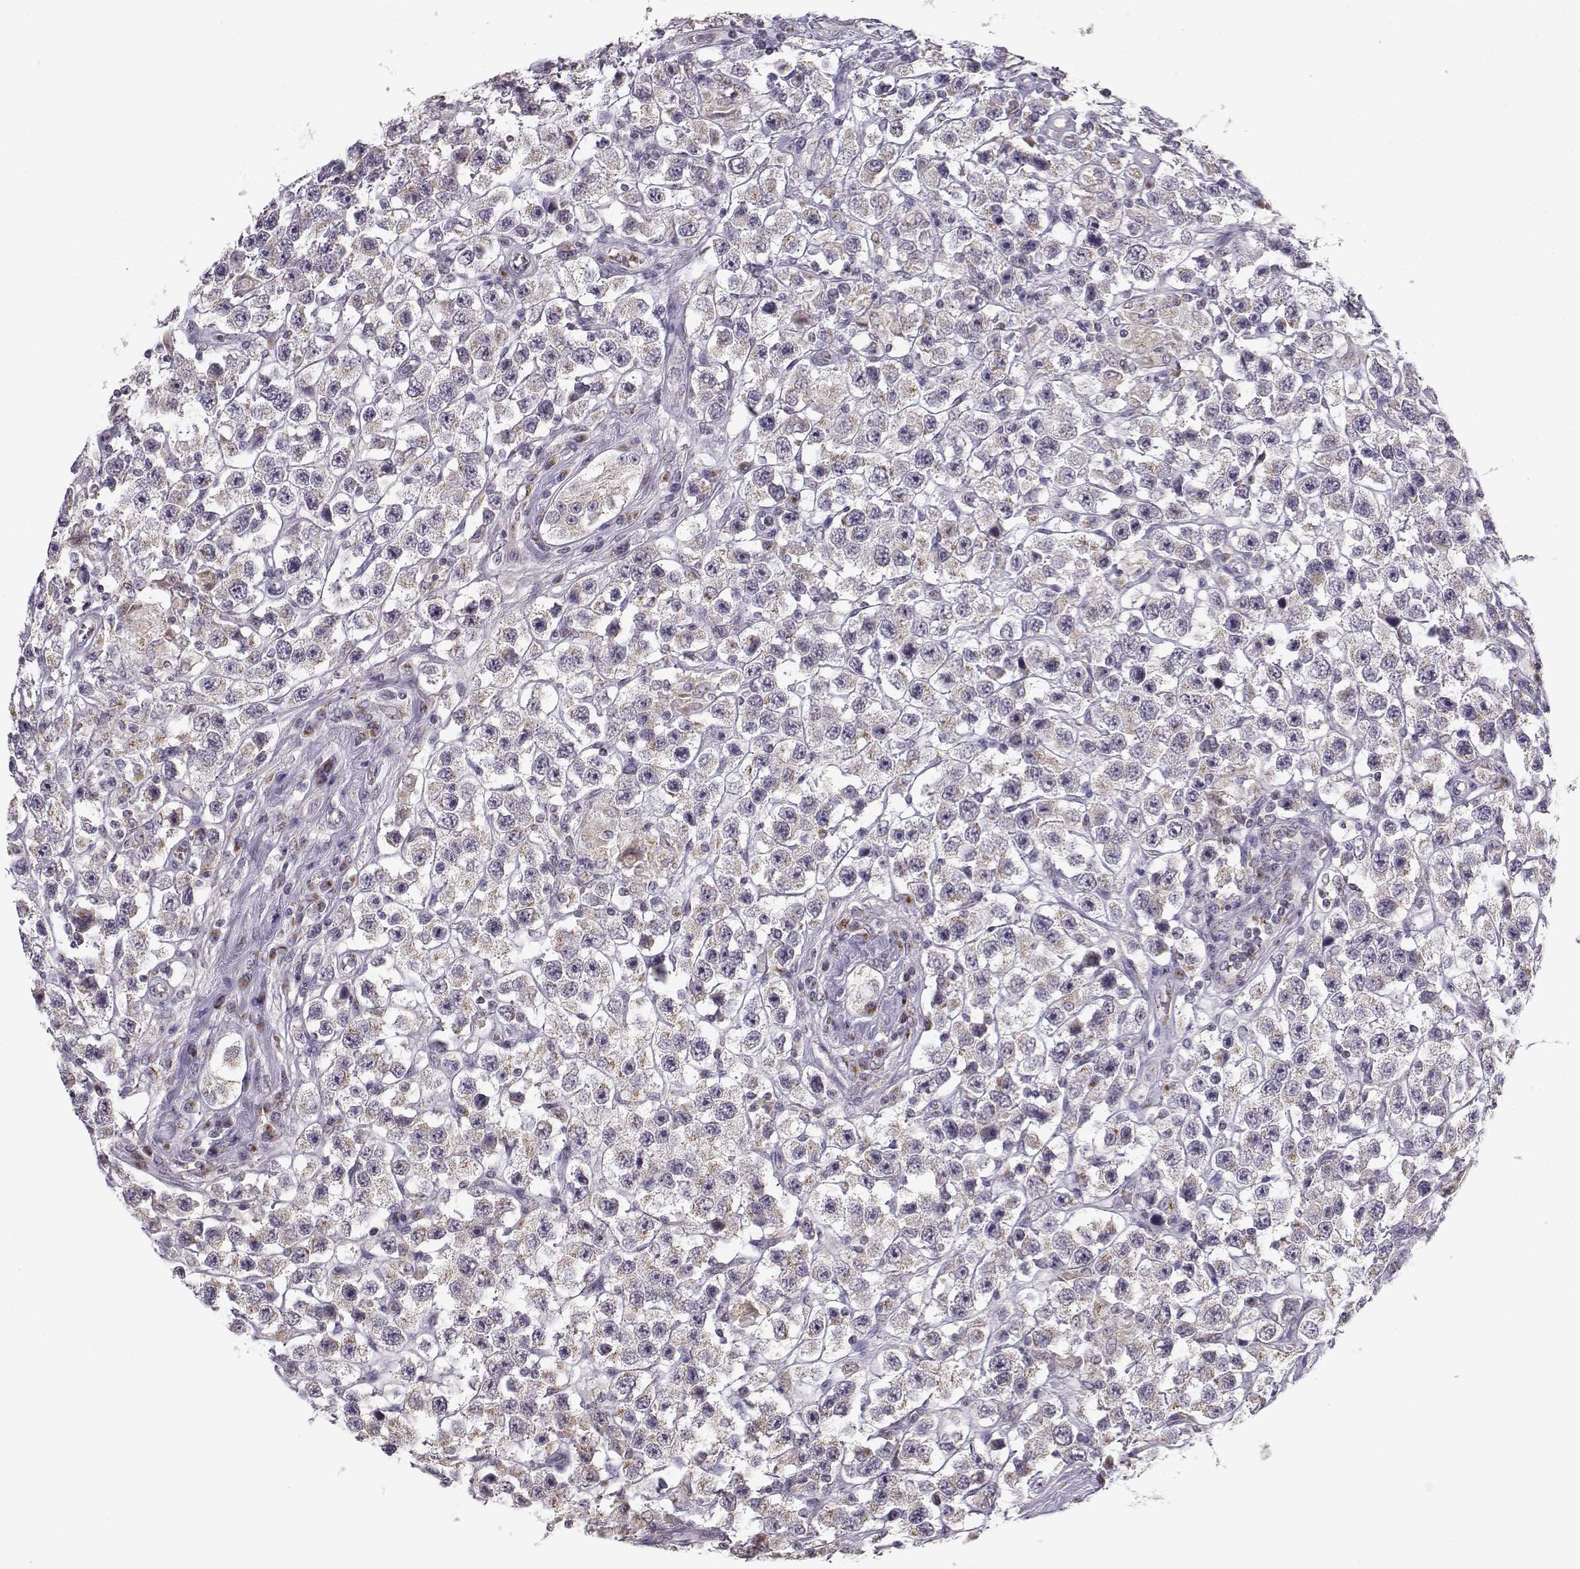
{"staining": {"intensity": "negative", "quantity": "none", "location": "none"}, "tissue": "testis cancer", "cell_type": "Tumor cells", "image_type": "cancer", "snomed": [{"axis": "morphology", "description": "Seminoma, NOS"}, {"axis": "topography", "description": "Testis"}], "caption": "High power microscopy photomicrograph of an immunohistochemistry (IHC) micrograph of testis cancer (seminoma), revealing no significant expression in tumor cells.", "gene": "SLC4A5", "patient": {"sex": "male", "age": 45}}